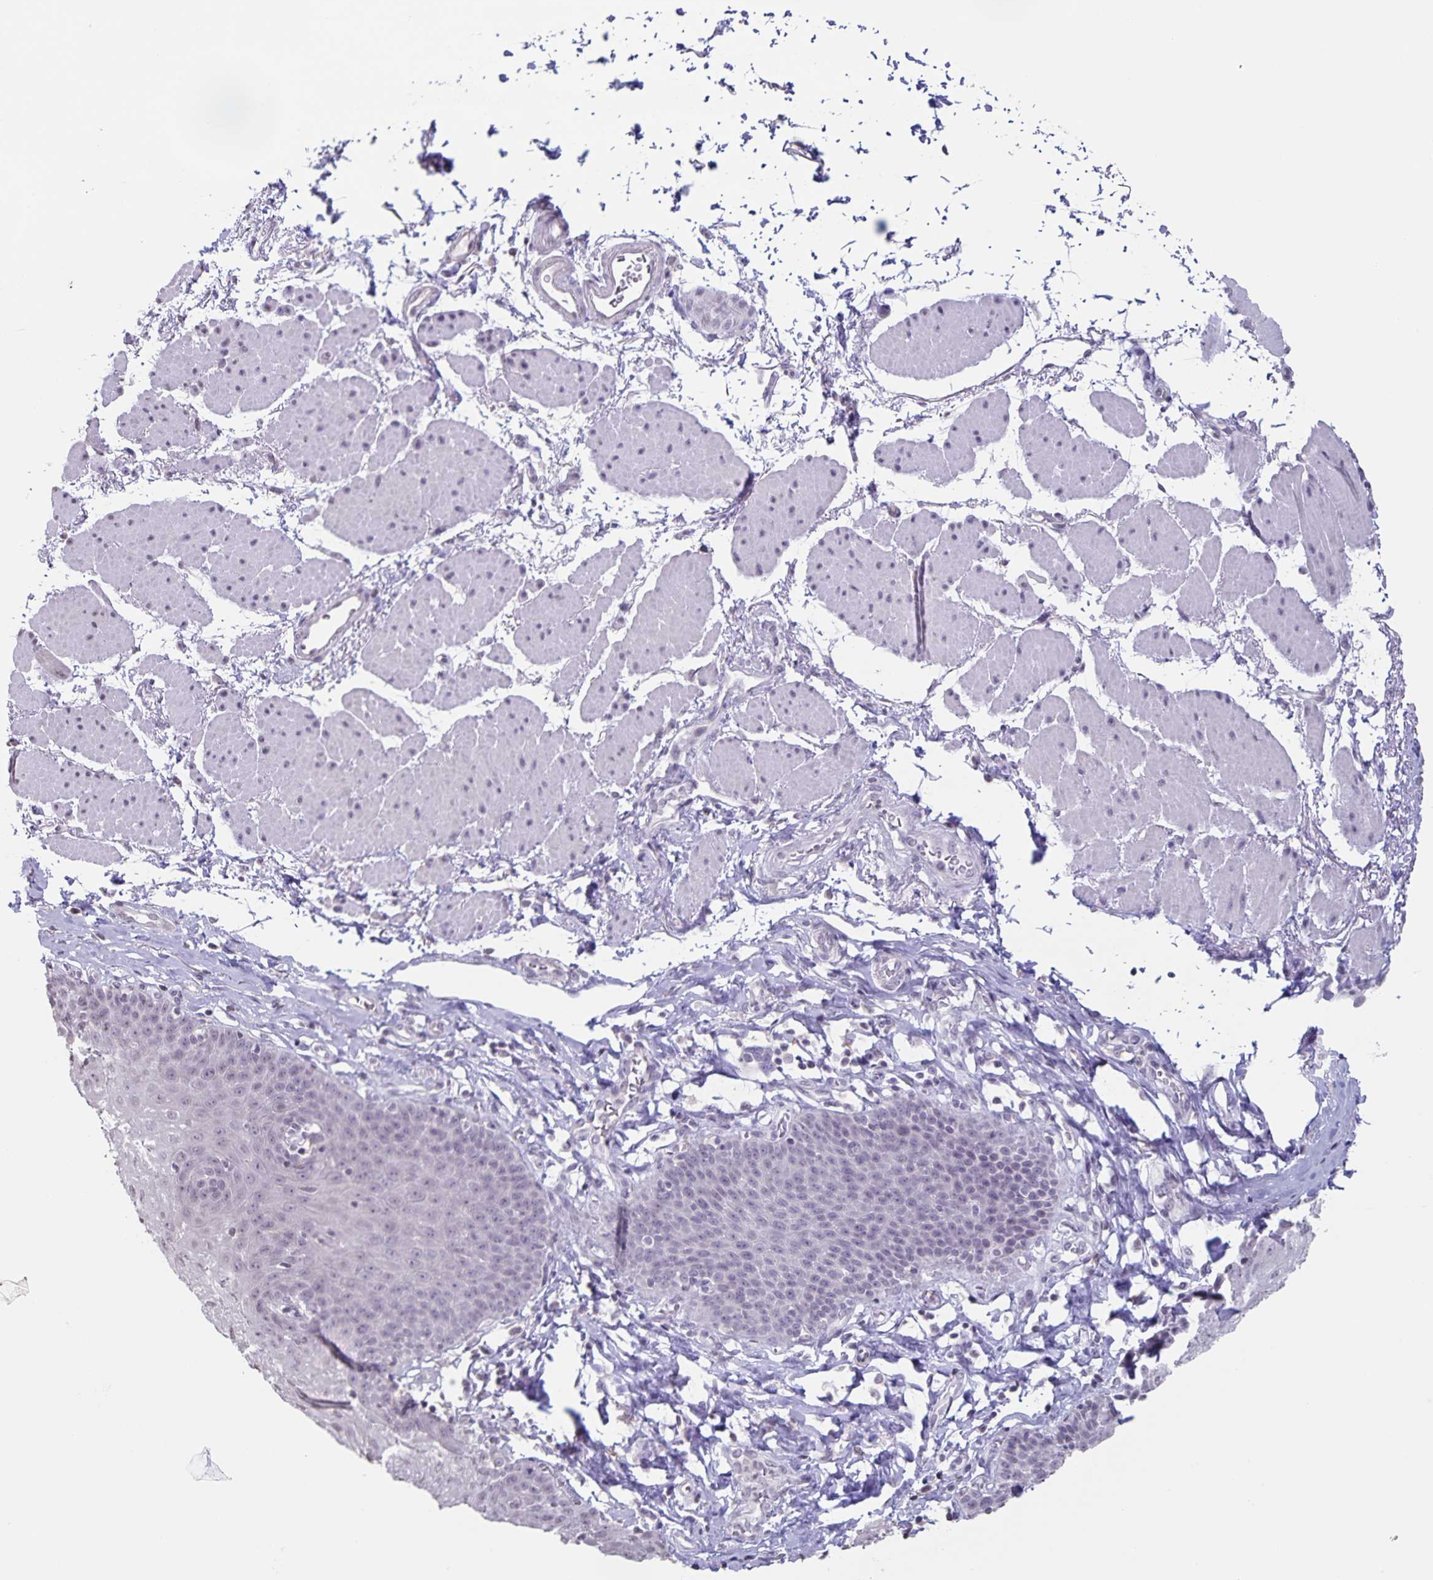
{"staining": {"intensity": "negative", "quantity": "none", "location": "none"}, "tissue": "esophagus", "cell_type": "Squamous epithelial cells", "image_type": "normal", "snomed": [{"axis": "morphology", "description": "Normal tissue, NOS"}, {"axis": "topography", "description": "Esophagus"}], "caption": "Squamous epithelial cells show no significant protein staining in benign esophagus.", "gene": "AQP4", "patient": {"sex": "female", "age": 81}}